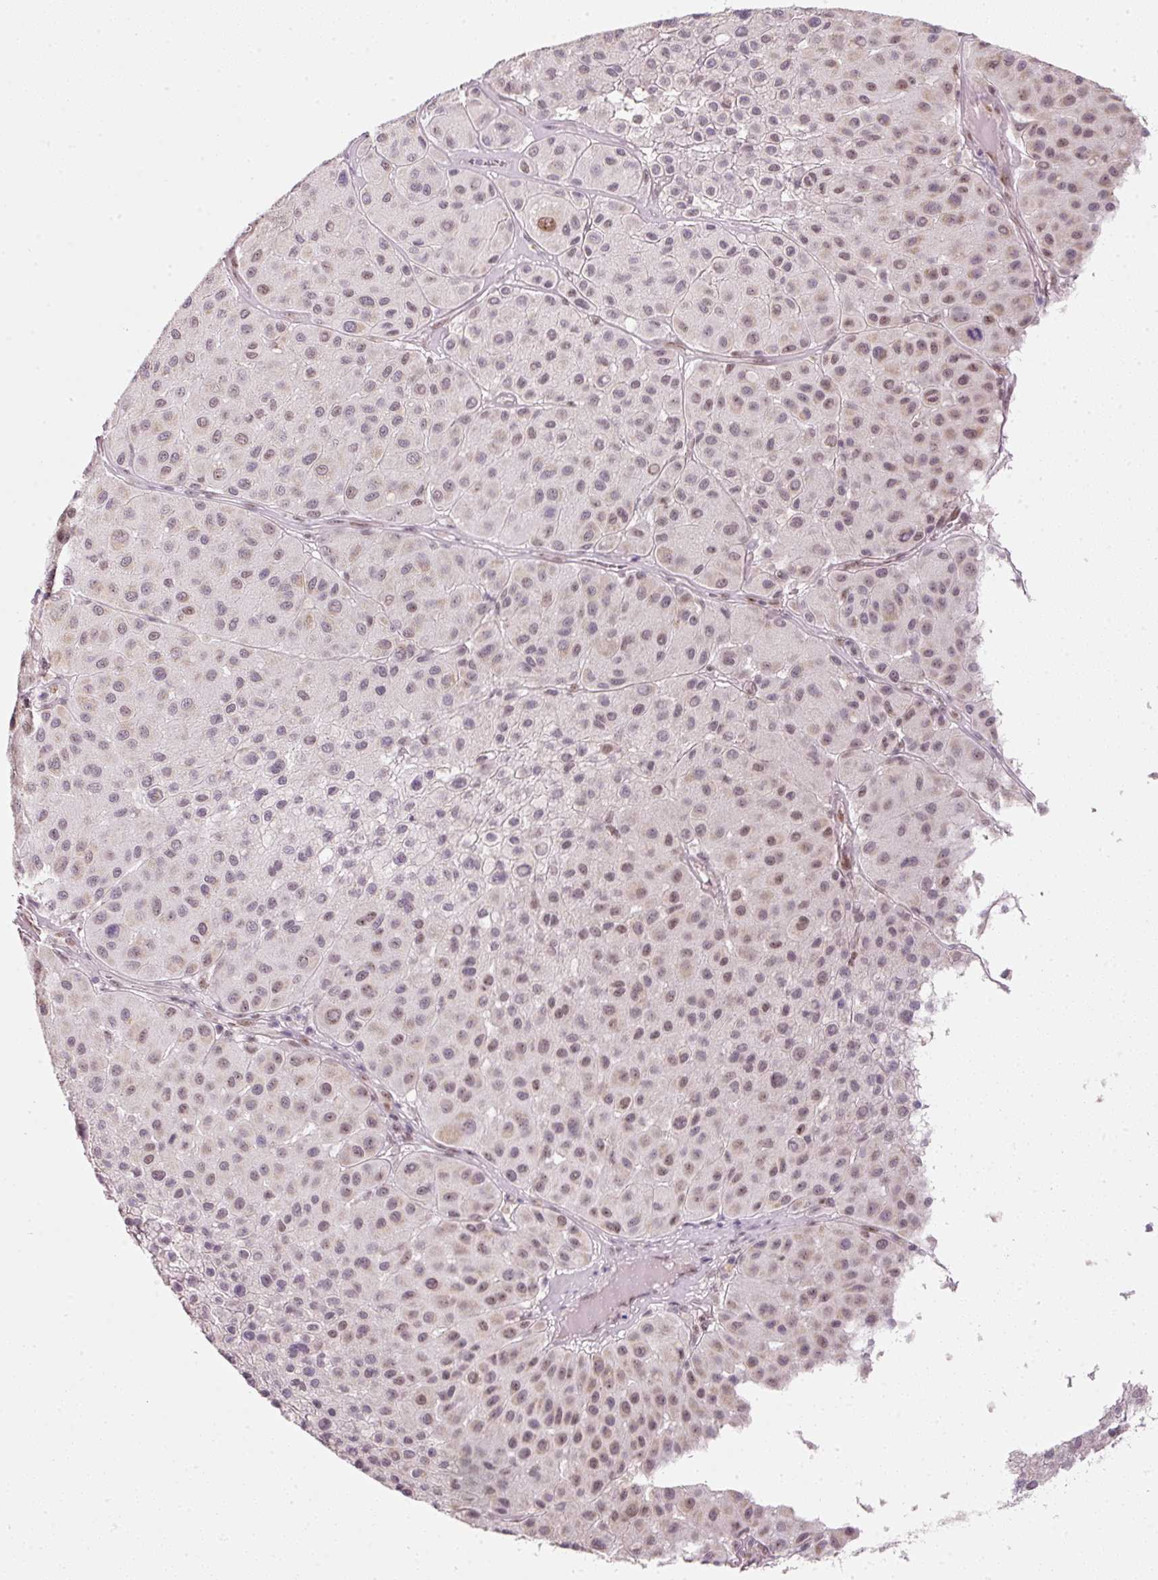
{"staining": {"intensity": "moderate", "quantity": "25%-75%", "location": "nuclear"}, "tissue": "melanoma", "cell_type": "Tumor cells", "image_type": "cancer", "snomed": [{"axis": "morphology", "description": "Malignant melanoma, Metastatic site"}, {"axis": "topography", "description": "Smooth muscle"}], "caption": "Immunohistochemistry image of neoplastic tissue: melanoma stained using immunohistochemistry (IHC) reveals medium levels of moderate protein expression localized specifically in the nuclear of tumor cells, appearing as a nuclear brown color.", "gene": "FSTL3", "patient": {"sex": "male", "age": 41}}